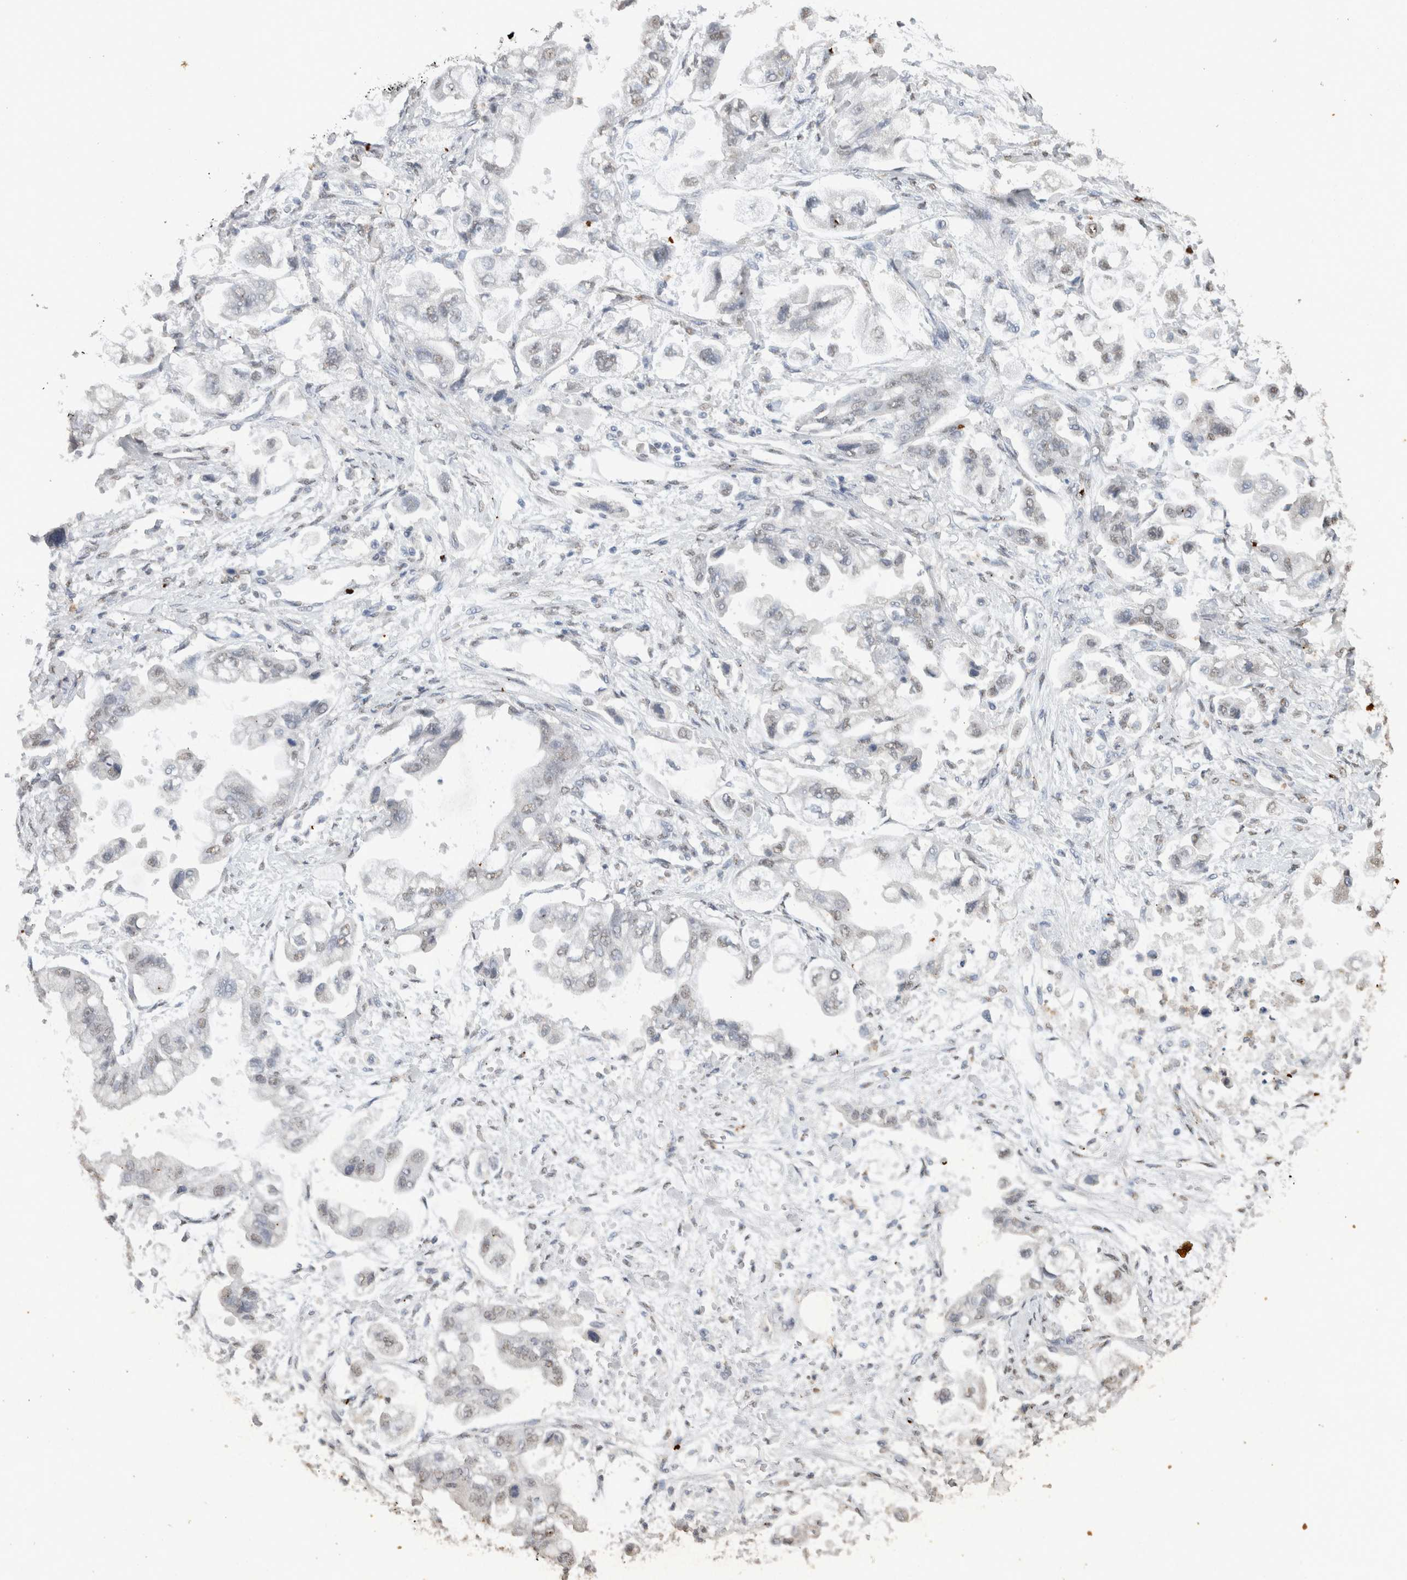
{"staining": {"intensity": "negative", "quantity": "none", "location": "none"}, "tissue": "stomach cancer", "cell_type": "Tumor cells", "image_type": "cancer", "snomed": [{"axis": "morphology", "description": "Adenocarcinoma, NOS"}, {"axis": "topography", "description": "Stomach"}], "caption": "Human stomach adenocarcinoma stained for a protein using IHC exhibits no staining in tumor cells.", "gene": "HAND2", "patient": {"sex": "male", "age": 62}}